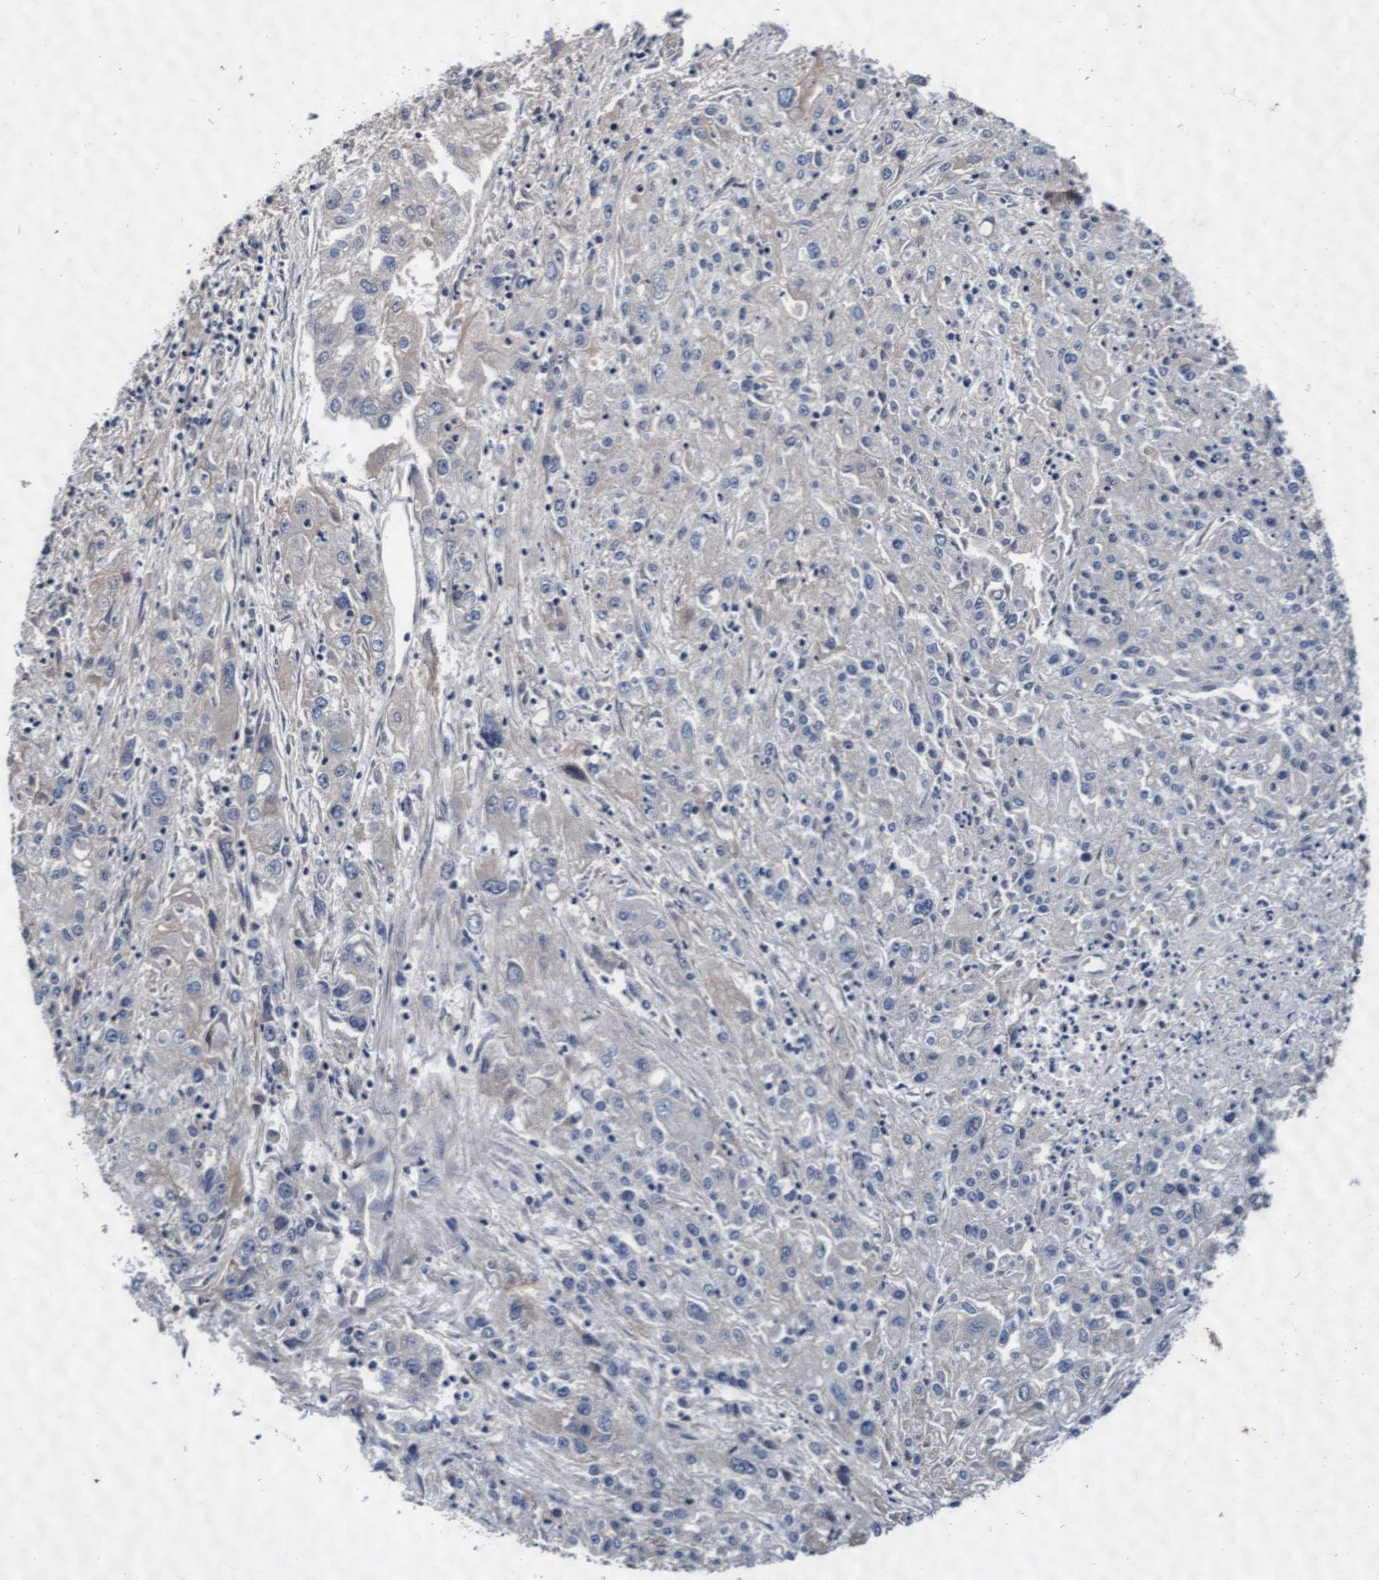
{"staining": {"intensity": "negative", "quantity": "none", "location": "none"}, "tissue": "endometrial cancer", "cell_type": "Tumor cells", "image_type": "cancer", "snomed": [{"axis": "morphology", "description": "Adenocarcinoma, NOS"}, {"axis": "topography", "description": "Endometrium"}], "caption": "Tumor cells show no significant positivity in endometrial cancer.", "gene": "EFCAB13", "patient": {"sex": "female", "age": 49}}